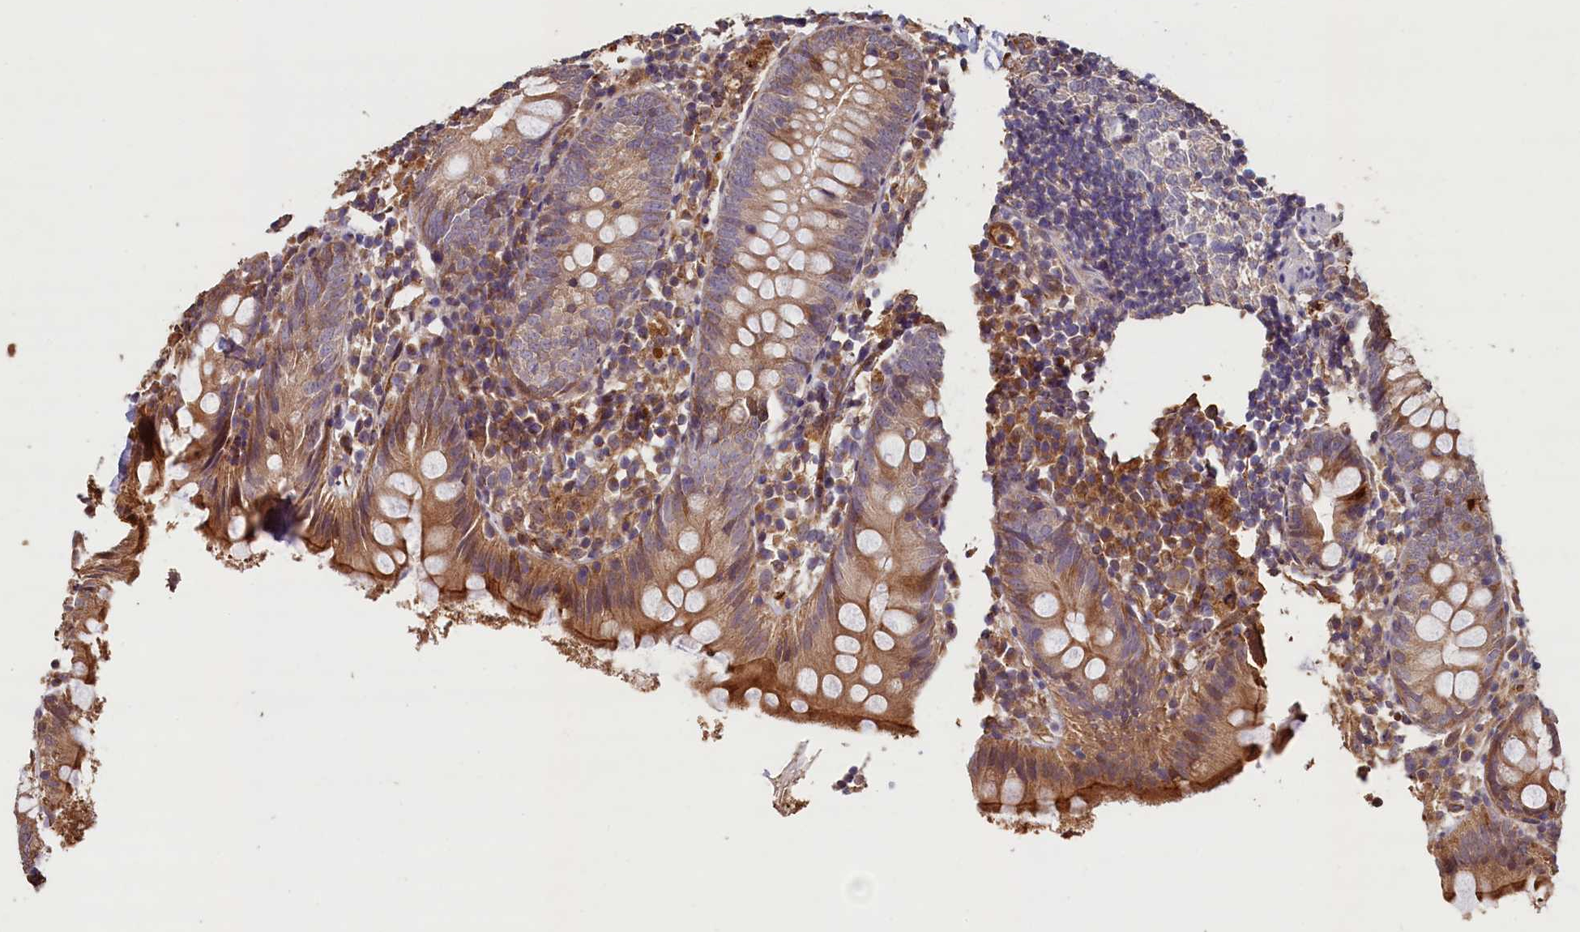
{"staining": {"intensity": "moderate", "quantity": ">75%", "location": "cytoplasmic/membranous"}, "tissue": "appendix", "cell_type": "Glandular cells", "image_type": "normal", "snomed": [{"axis": "morphology", "description": "Normal tissue, NOS"}, {"axis": "topography", "description": "Appendix"}], "caption": "Glandular cells show medium levels of moderate cytoplasmic/membranous positivity in approximately >75% of cells in unremarkable human appendix. (DAB (3,3'-diaminobenzidine) = brown stain, brightfield microscopy at high magnification).", "gene": "ACSBG1", "patient": {"sex": "female", "age": 20}}